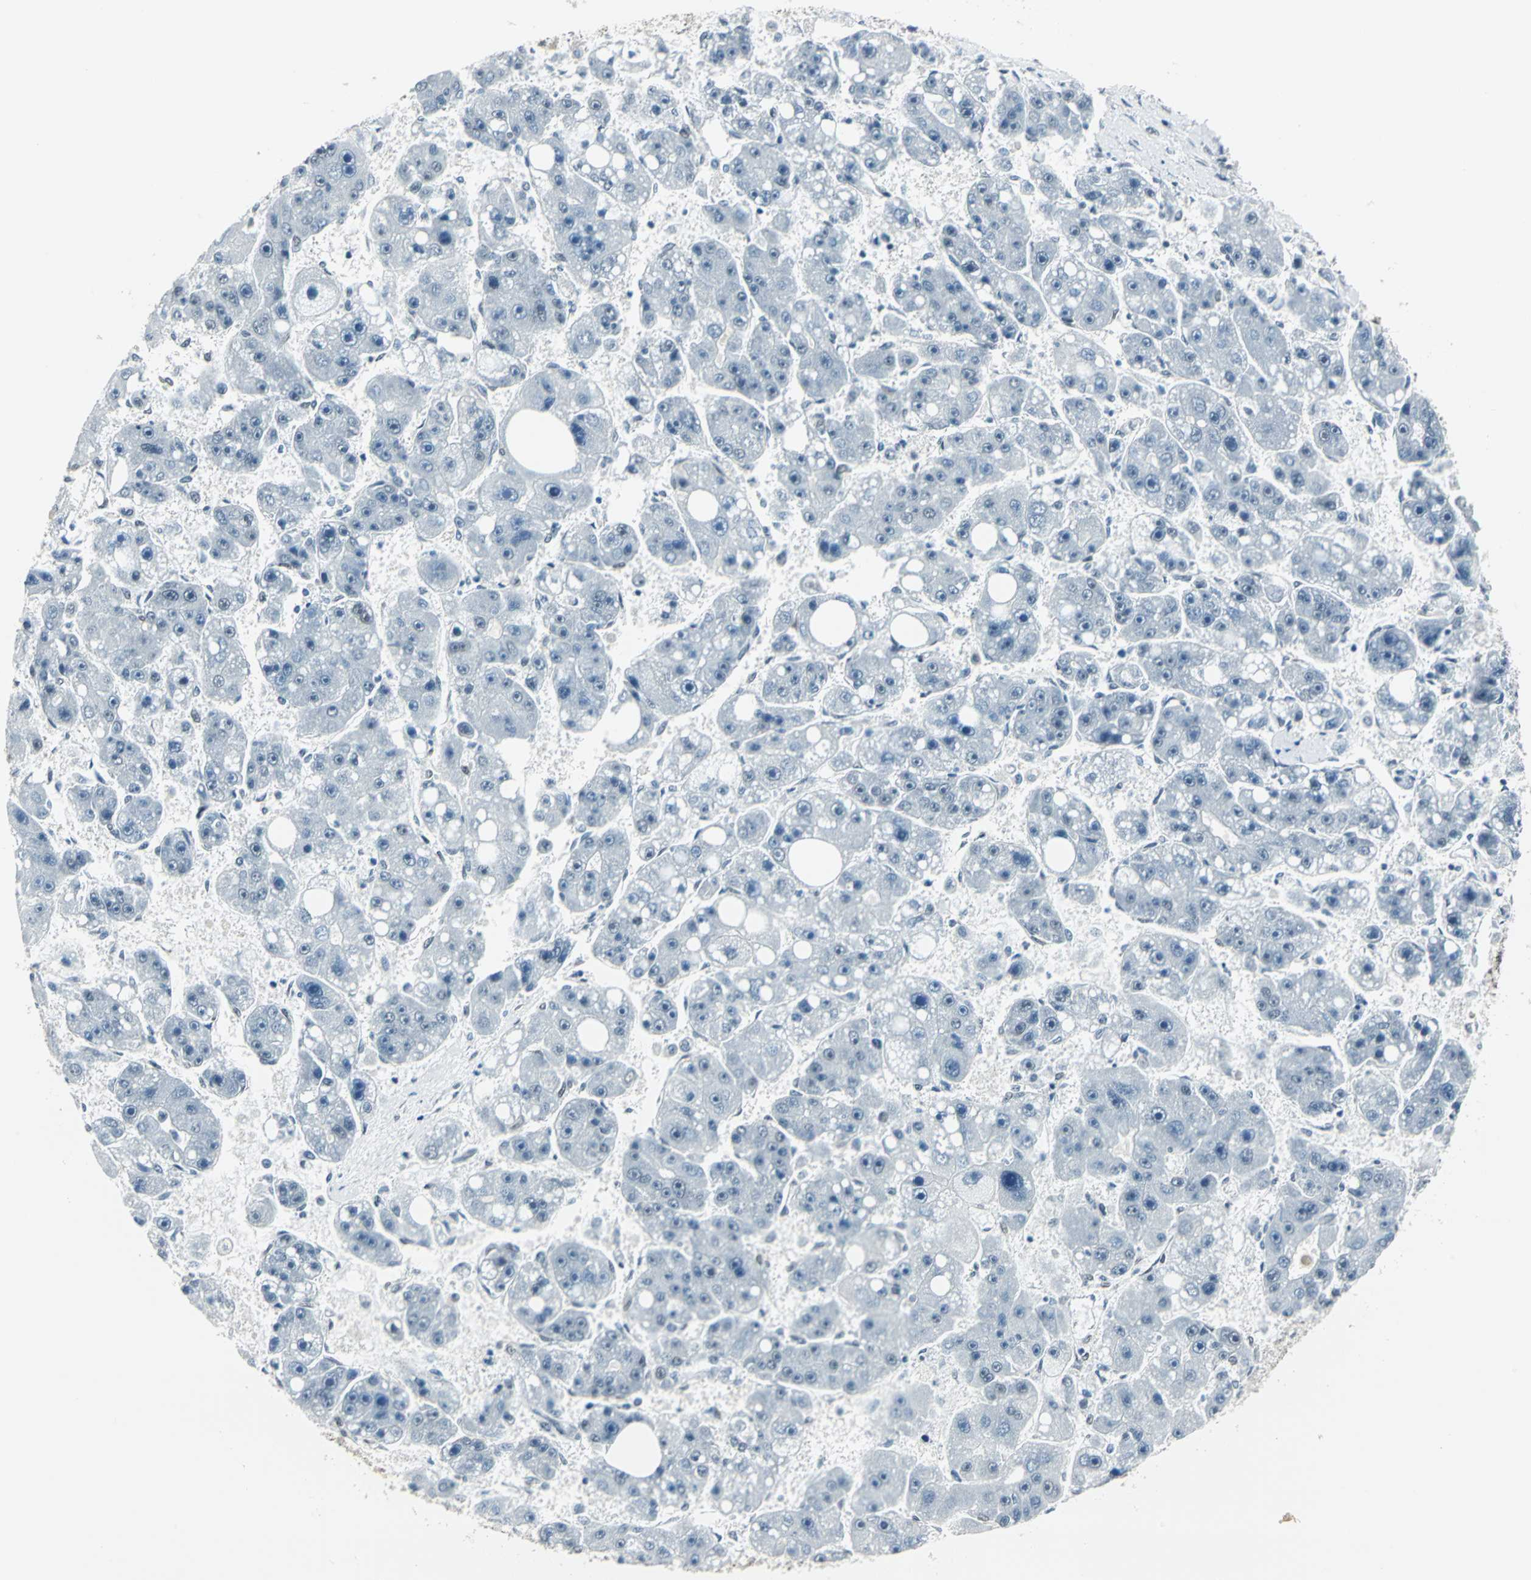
{"staining": {"intensity": "negative", "quantity": "none", "location": "none"}, "tissue": "liver cancer", "cell_type": "Tumor cells", "image_type": "cancer", "snomed": [{"axis": "morphology", "description": "Carcinoma, Hepatocellular, NOS"}, {"axis": "topography", "description": "Liver"}], "caption": "Hepatocellular carcinoma (liver) was stained to show a protein in brown. There is no significant positivity in tumor cells.", "gene": "ADNP", "patient": {"sex": "female", "age": 61}}